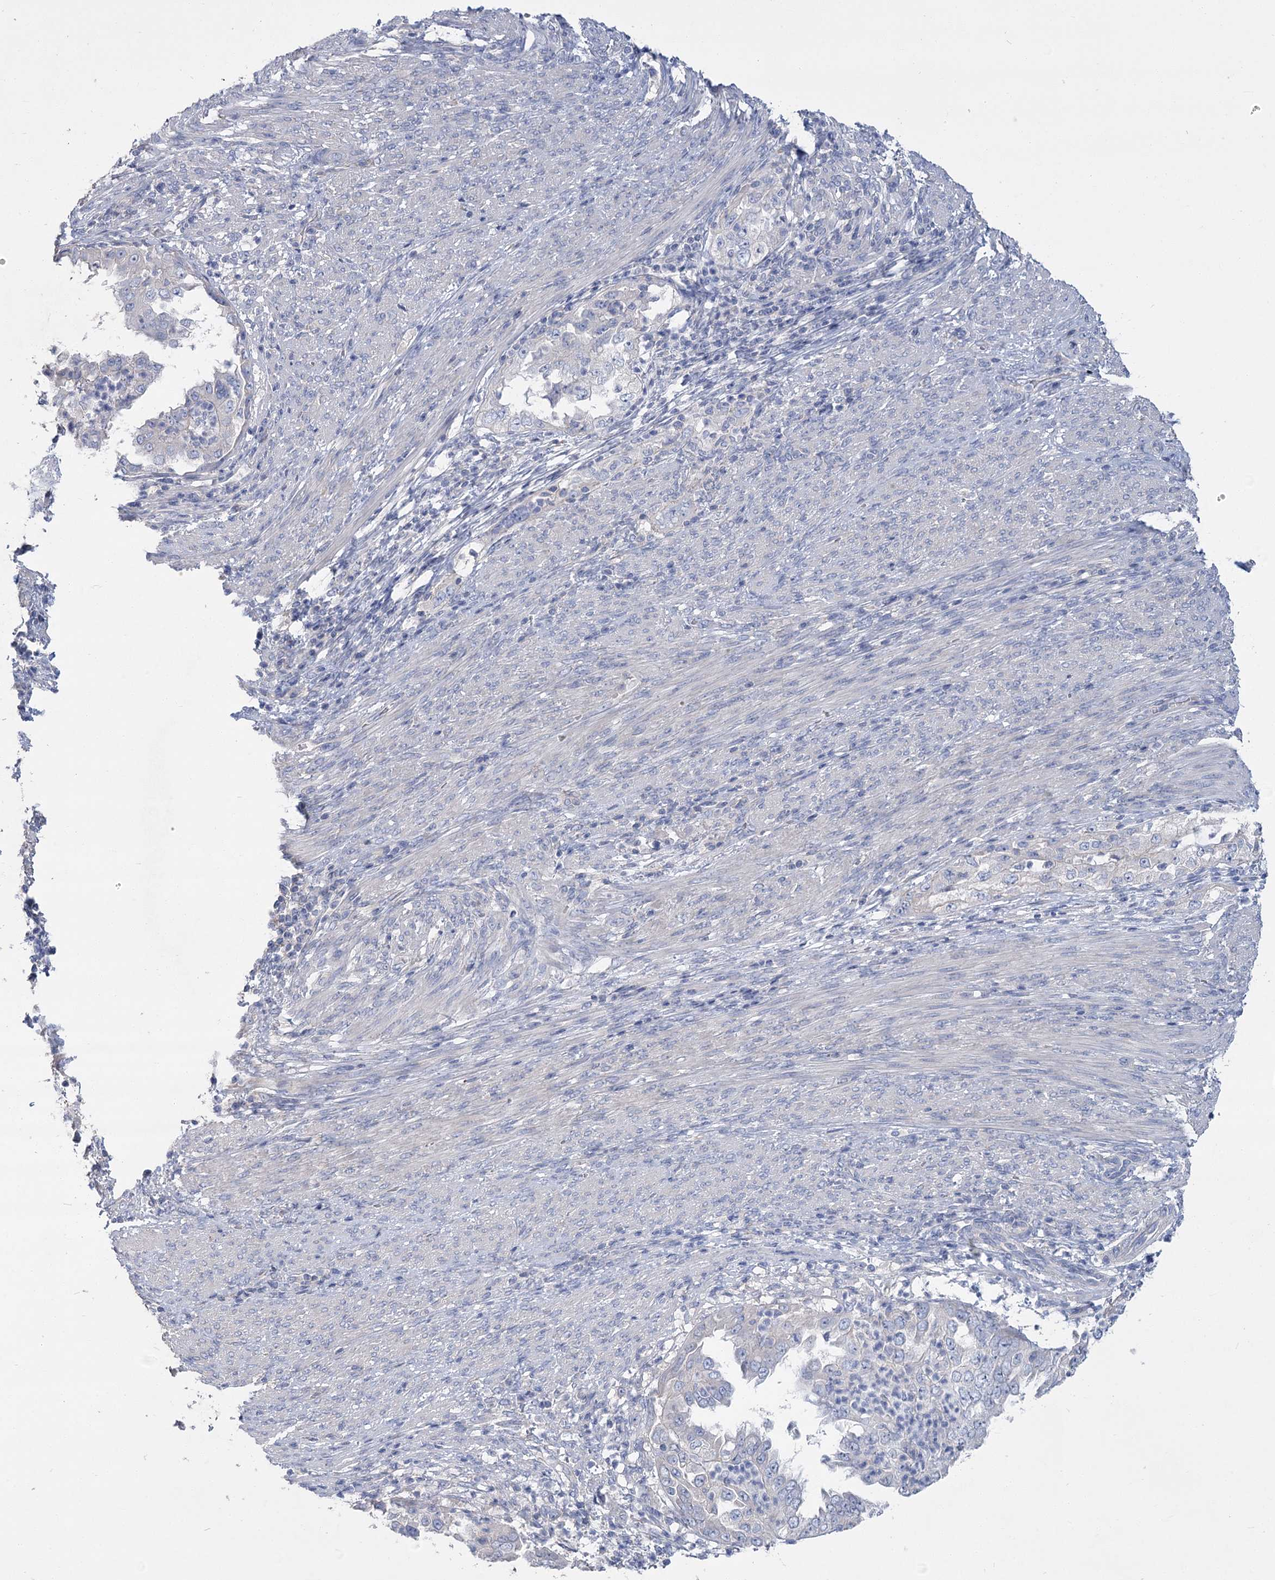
{"staining": {"intensity": "negative", "quantity": "none", "location": "none"}, "tissue": "endometrial cancer", "cell_type": "Tumor cells", "image_type": "cancer", "snomed": [{"axis": "morphology", "description": "Adenocarcinoma, NOS"}, {"axis": "topography", "description": "Endometrium"}], "caption": "Immunohistochemistry micrograph of adenocarcinoma (endometrial) stained for a protein (brown), which demonstrates no staining in tumor cells.", "gene": "SLC9A3", "patient": {"sex": "female", "age": 85}}